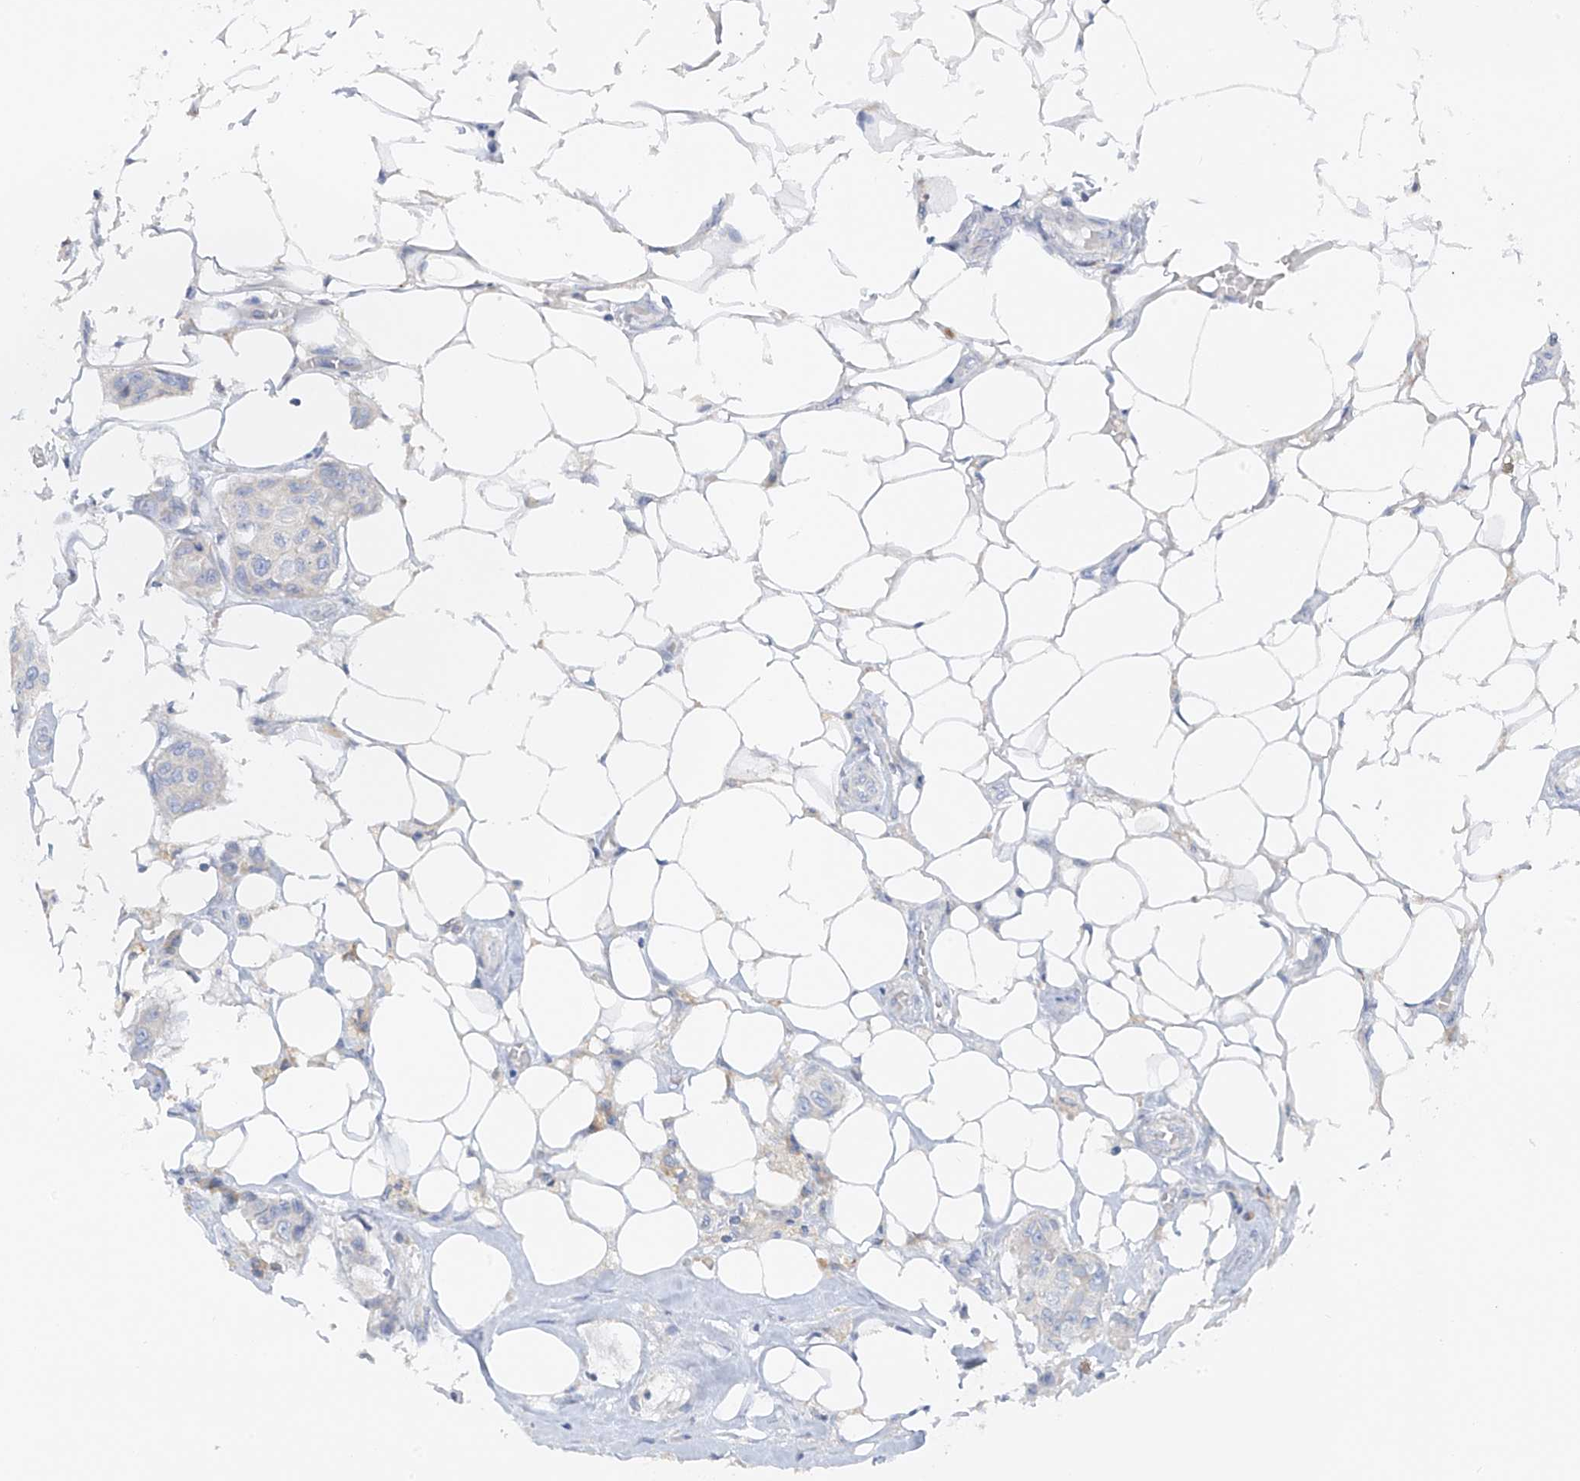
{"staining": {"intensity": "negative", "quantity": "none", "location": "none"}, "tissue": "breast cancer", "cell_type": "Tumor cells", "image_type": "cancer", "snomed": [{"axis": "morphology", "description": "Duct carcinoma"}, {"axis": "topography", "description": "Breast"}], "caption": "Immunohistochemistry of breast infiltrating ductal carcinoma displays no positivity in tumor cells.", "gene": "POMGNT2", "patient": {"sex": "female", "age": 80}}